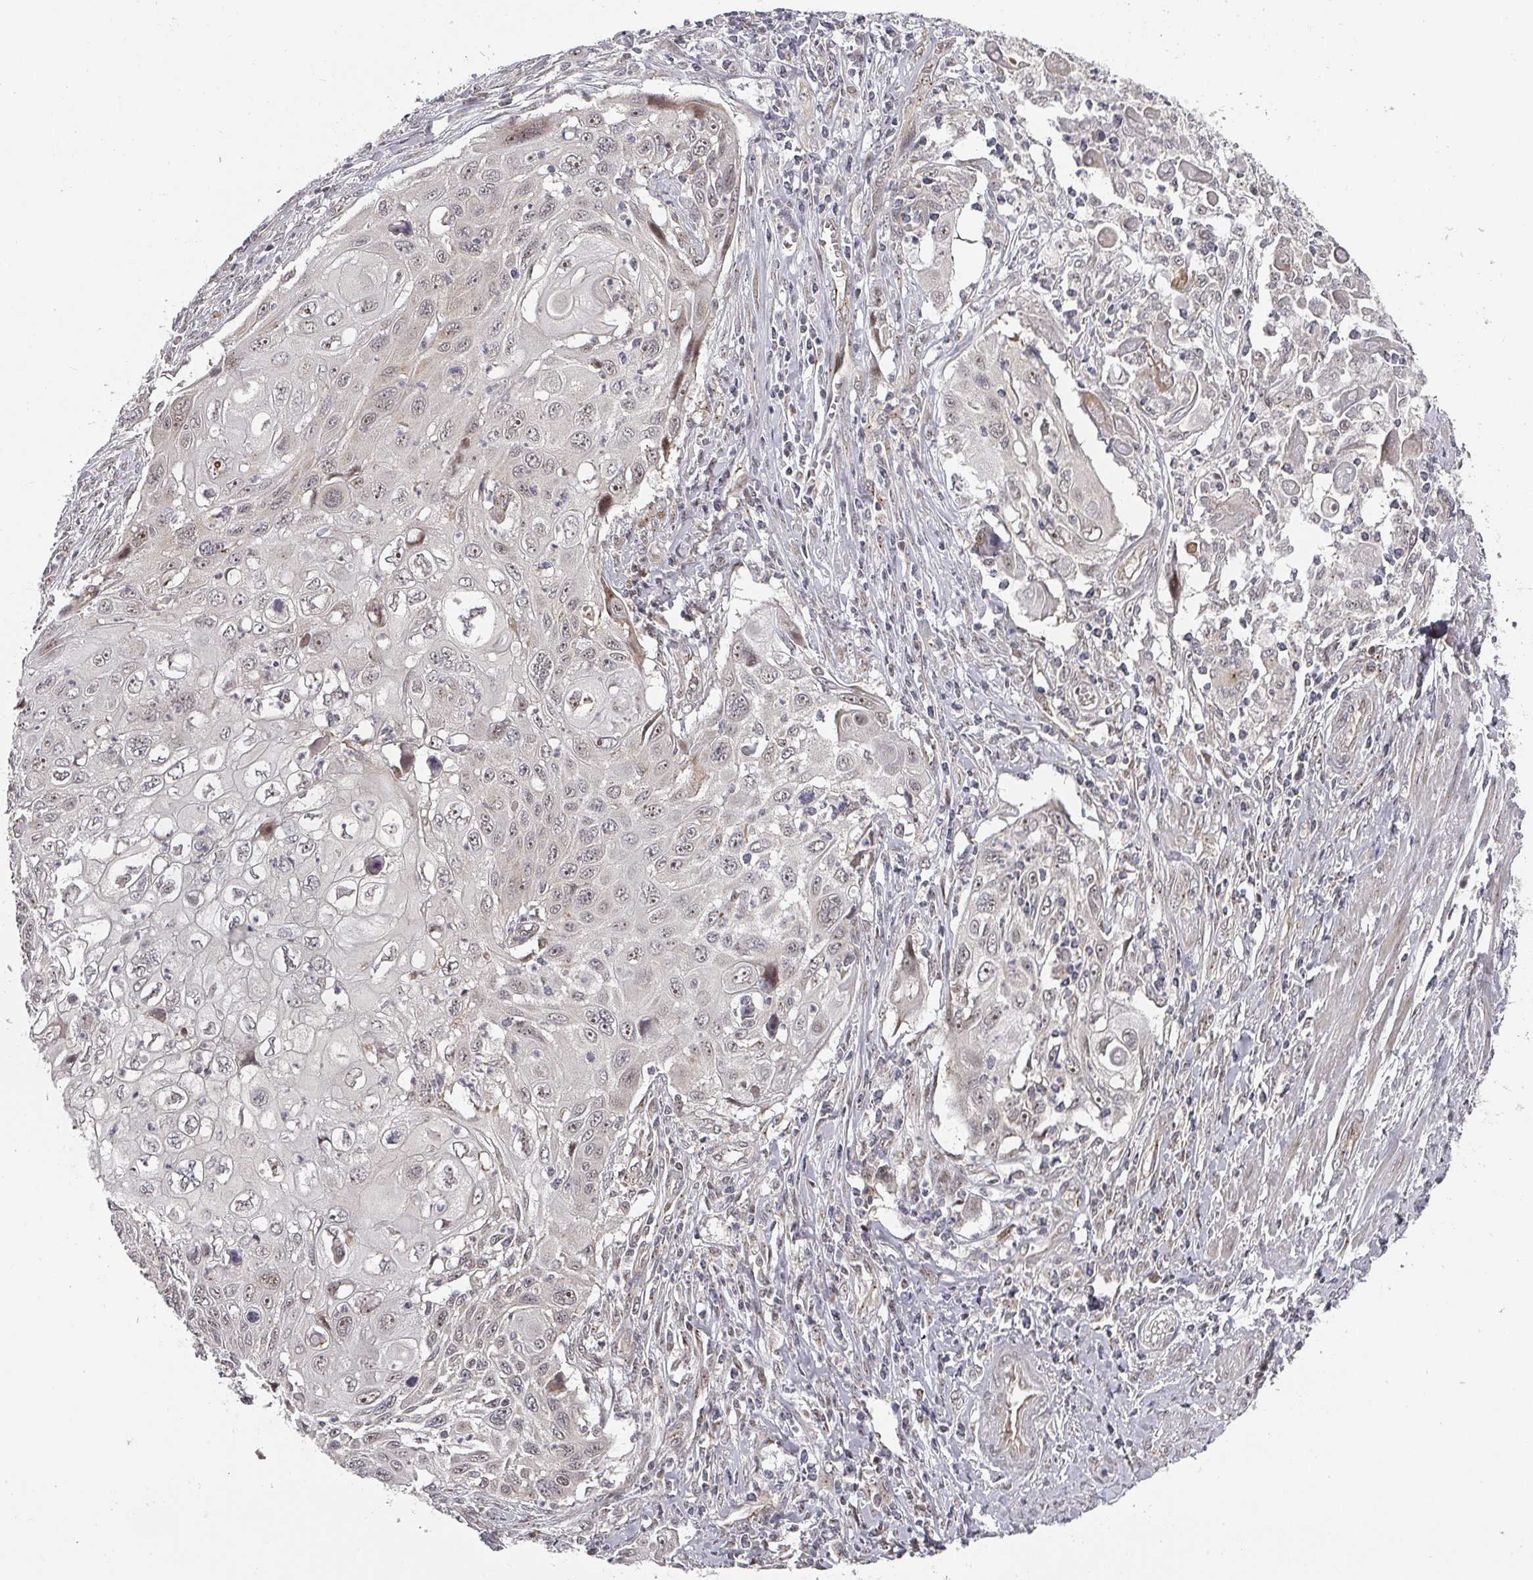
{"staining": {"intensity": "weak", "quantity": "25%-75%", "location": "nuclear"}, "tissue": "cervical cancer", "cell_type": "Tumor cells", "image_type": "cancer", "snomed": [{"axis": "morphology", "description": "Squamous cell carcinoma, NOS"}, {"axis": "topography", "description": "Cervix"}], "caption": "A photomicrograph of cervical cancer (squamous cell carcinoma) stained for a protein displays weak nuclear brown staining in tumor cells.", "gene": "KIF1C", "patient": {"sex": "female", "age": 70}}